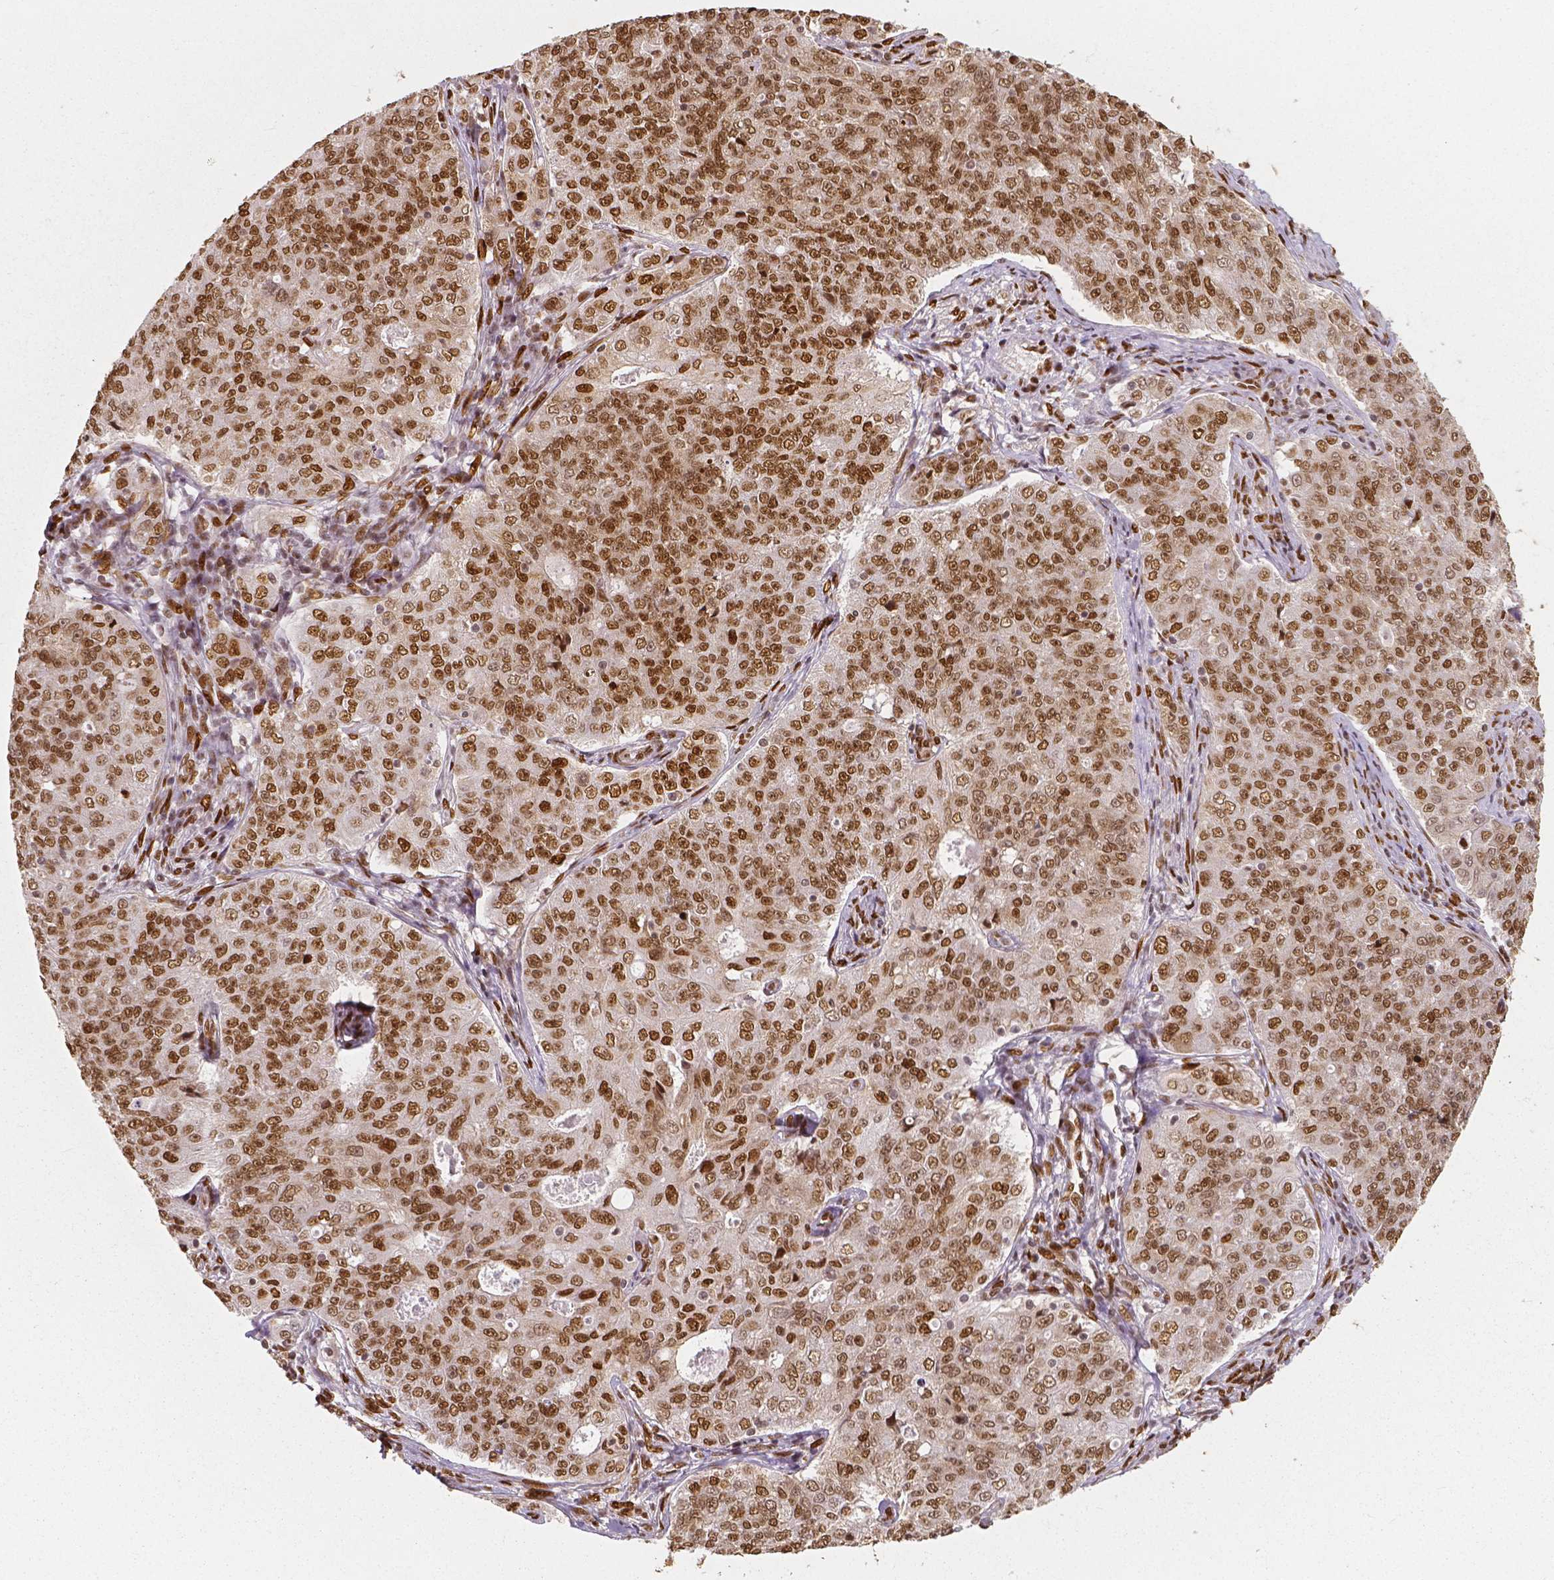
{"staining": {"intensity": "moderate", "quantity": ">75%", "location": "nuclear"}, "tissue": "endometrial cancer", "cell_type": "Tumor cells", "image_type": "cancer", "snomed": [{"axis": "morphology", "description": "Adenocarcinoma, NOS"}, {"axis": "topography", "description": "Endometrium"}], "caption": "Protein expression analysis of human endometrial cancer (adenocarcinoma) reveals moderate nuclear positivity in about >75% of tumor cells.", "gene": "NUCKS1", "patient": {"sex": "female", "age": 43}}